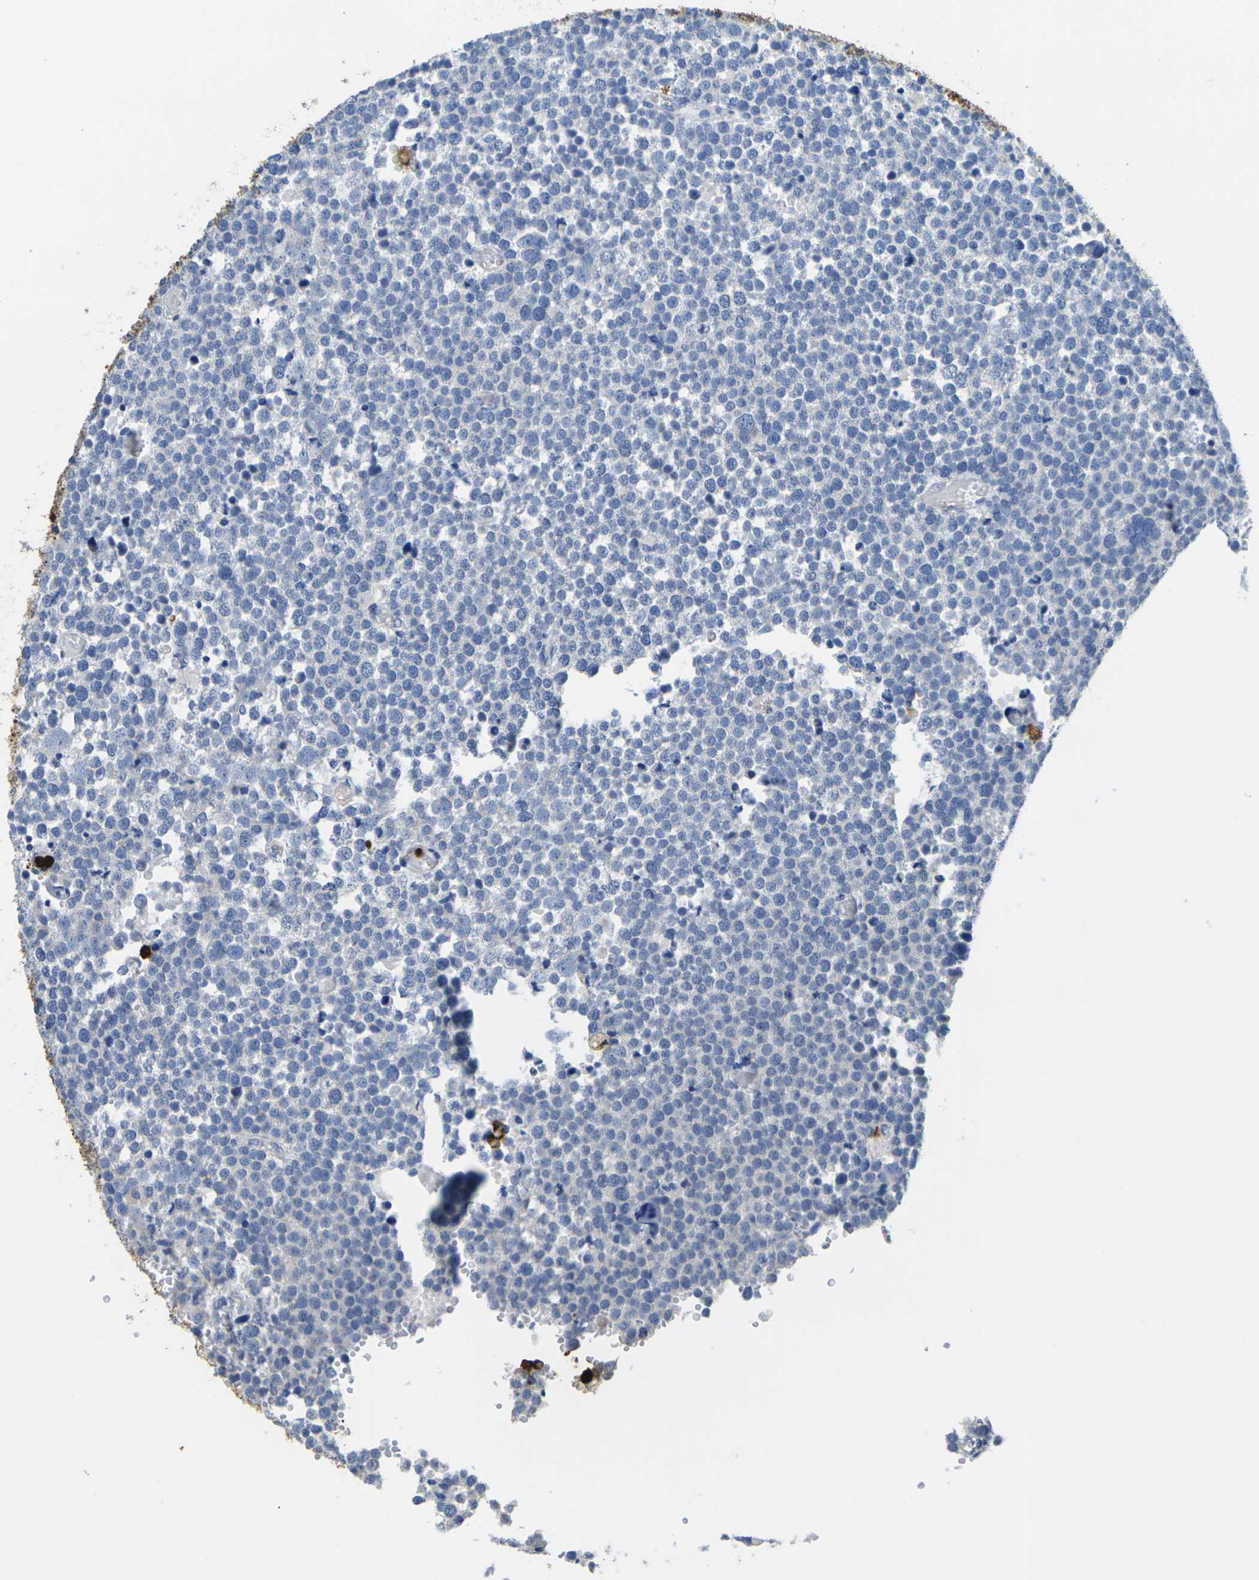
{"staining": {"intensity": "negative", "quantity": "none", "location": "none"}, "tissue": "testis cancer", "cell_type": "Tumor cells", "image_type": "cancer", "snomed": [{"axis": "morphology", "description": "Seminoma, NOS"}, {"axis": "topography", "description": "Testis"}], "caption": "Immunohistochemistry (IHC) histopathology image of seminoma (testis) stained for a protein (brown), which reveals no positivity in tumor cells. The staining was performed using DAB (3,3'-diaminobenzidine) to visualize the protein expression in brown, while the nuclei were stained in blue with hematoxylin (Magnification: 20x).", "gene": "S100A9", "patient": {"sex": "male", "age": 71}}